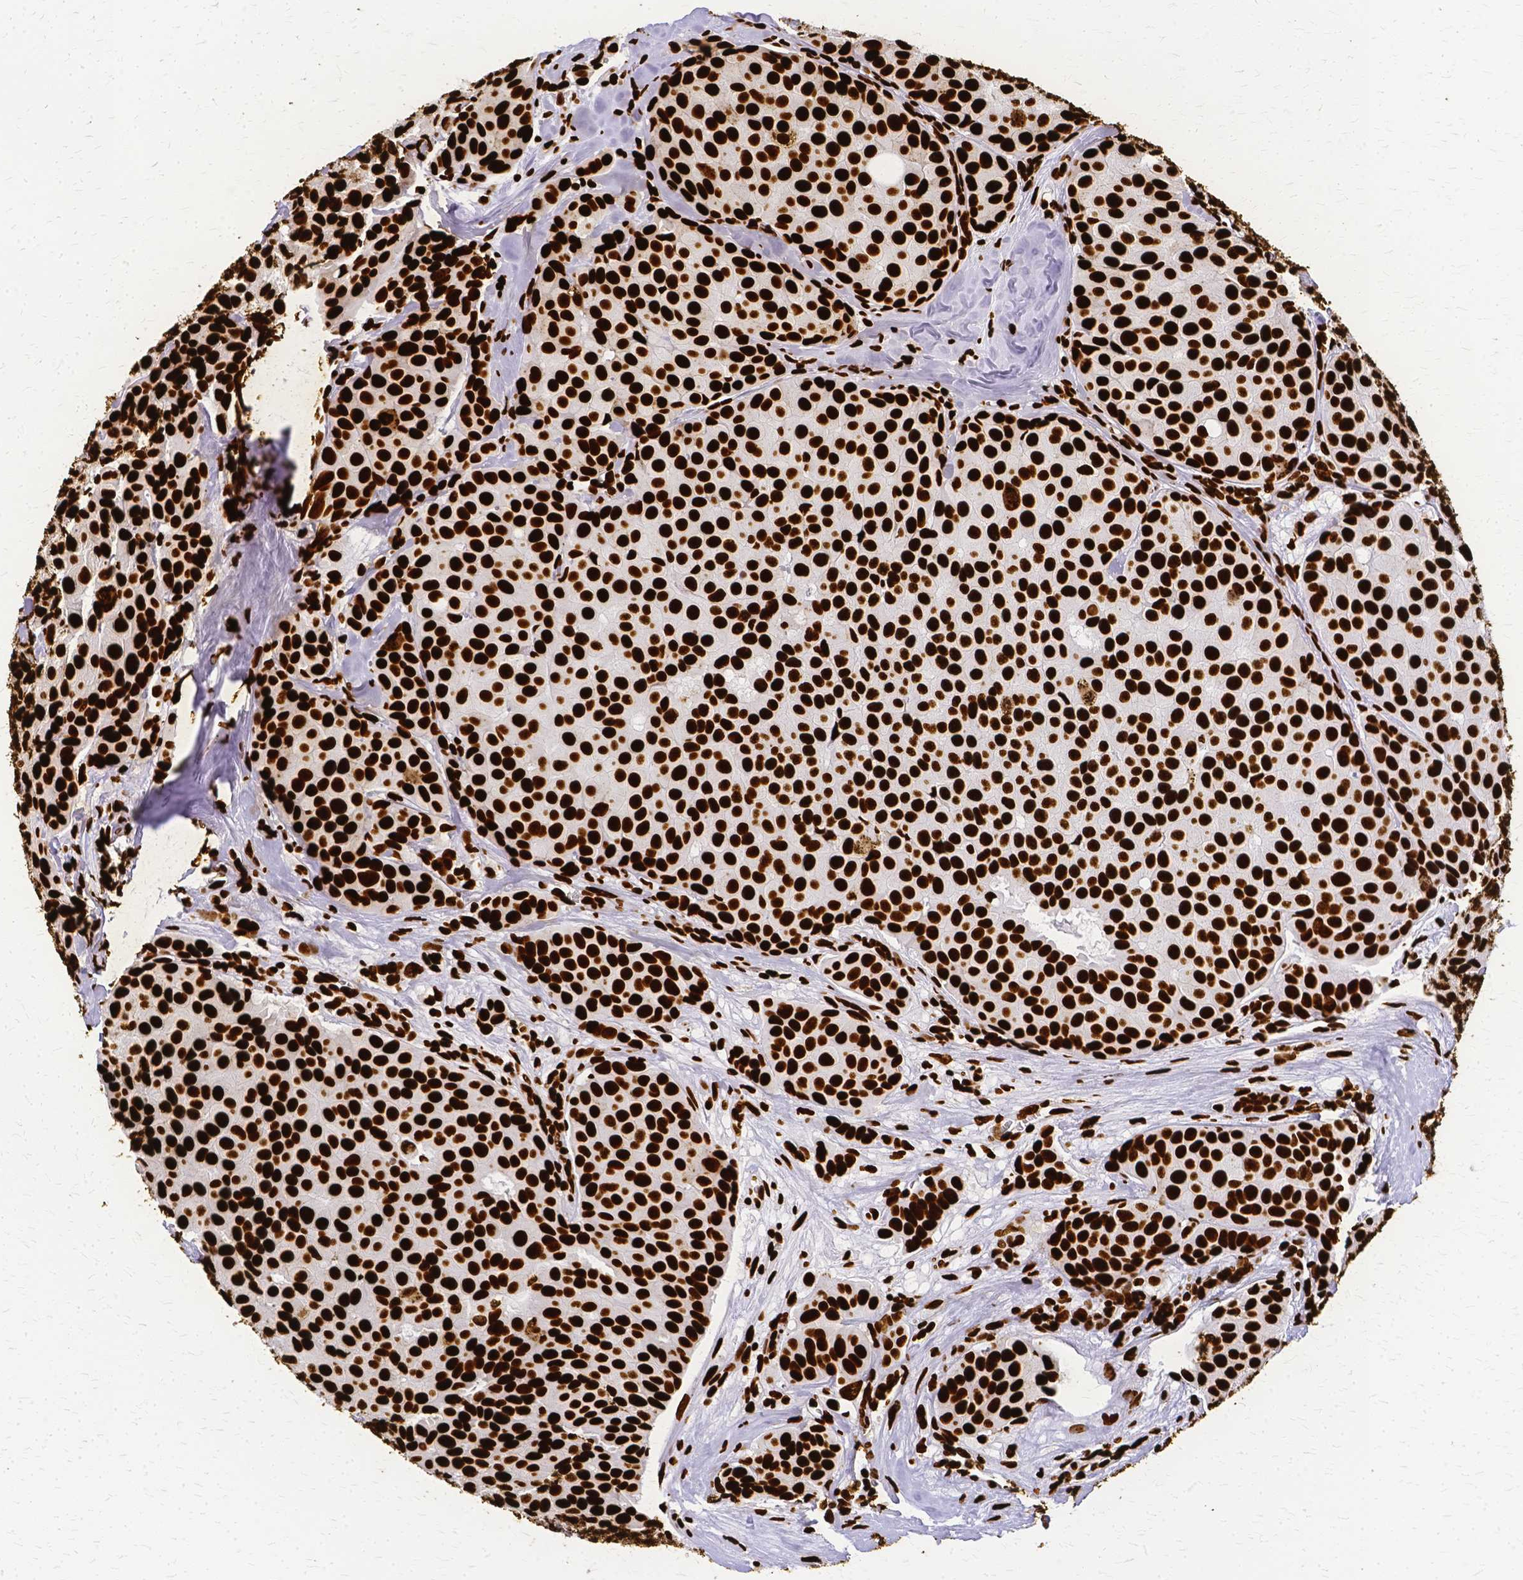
{"staining": {"intensity": "strong", "quantity": ">75%", "location": "nuclear"}, "tissue": "breast cancer", "cell_type": "Tumor cells", "image_type": "cancer", "snomed": [{"axis": "morphology", "description": "Duct carcinoma"}, {"axis": "topography", "description": "Breast"}], "caption": "Protein expression analysis of breast cancer displays strong nuclear positivity in approximately >75% of tumor cells.", "gene": "SFPQ", "patient": {"sex": "female", "age": 70}}